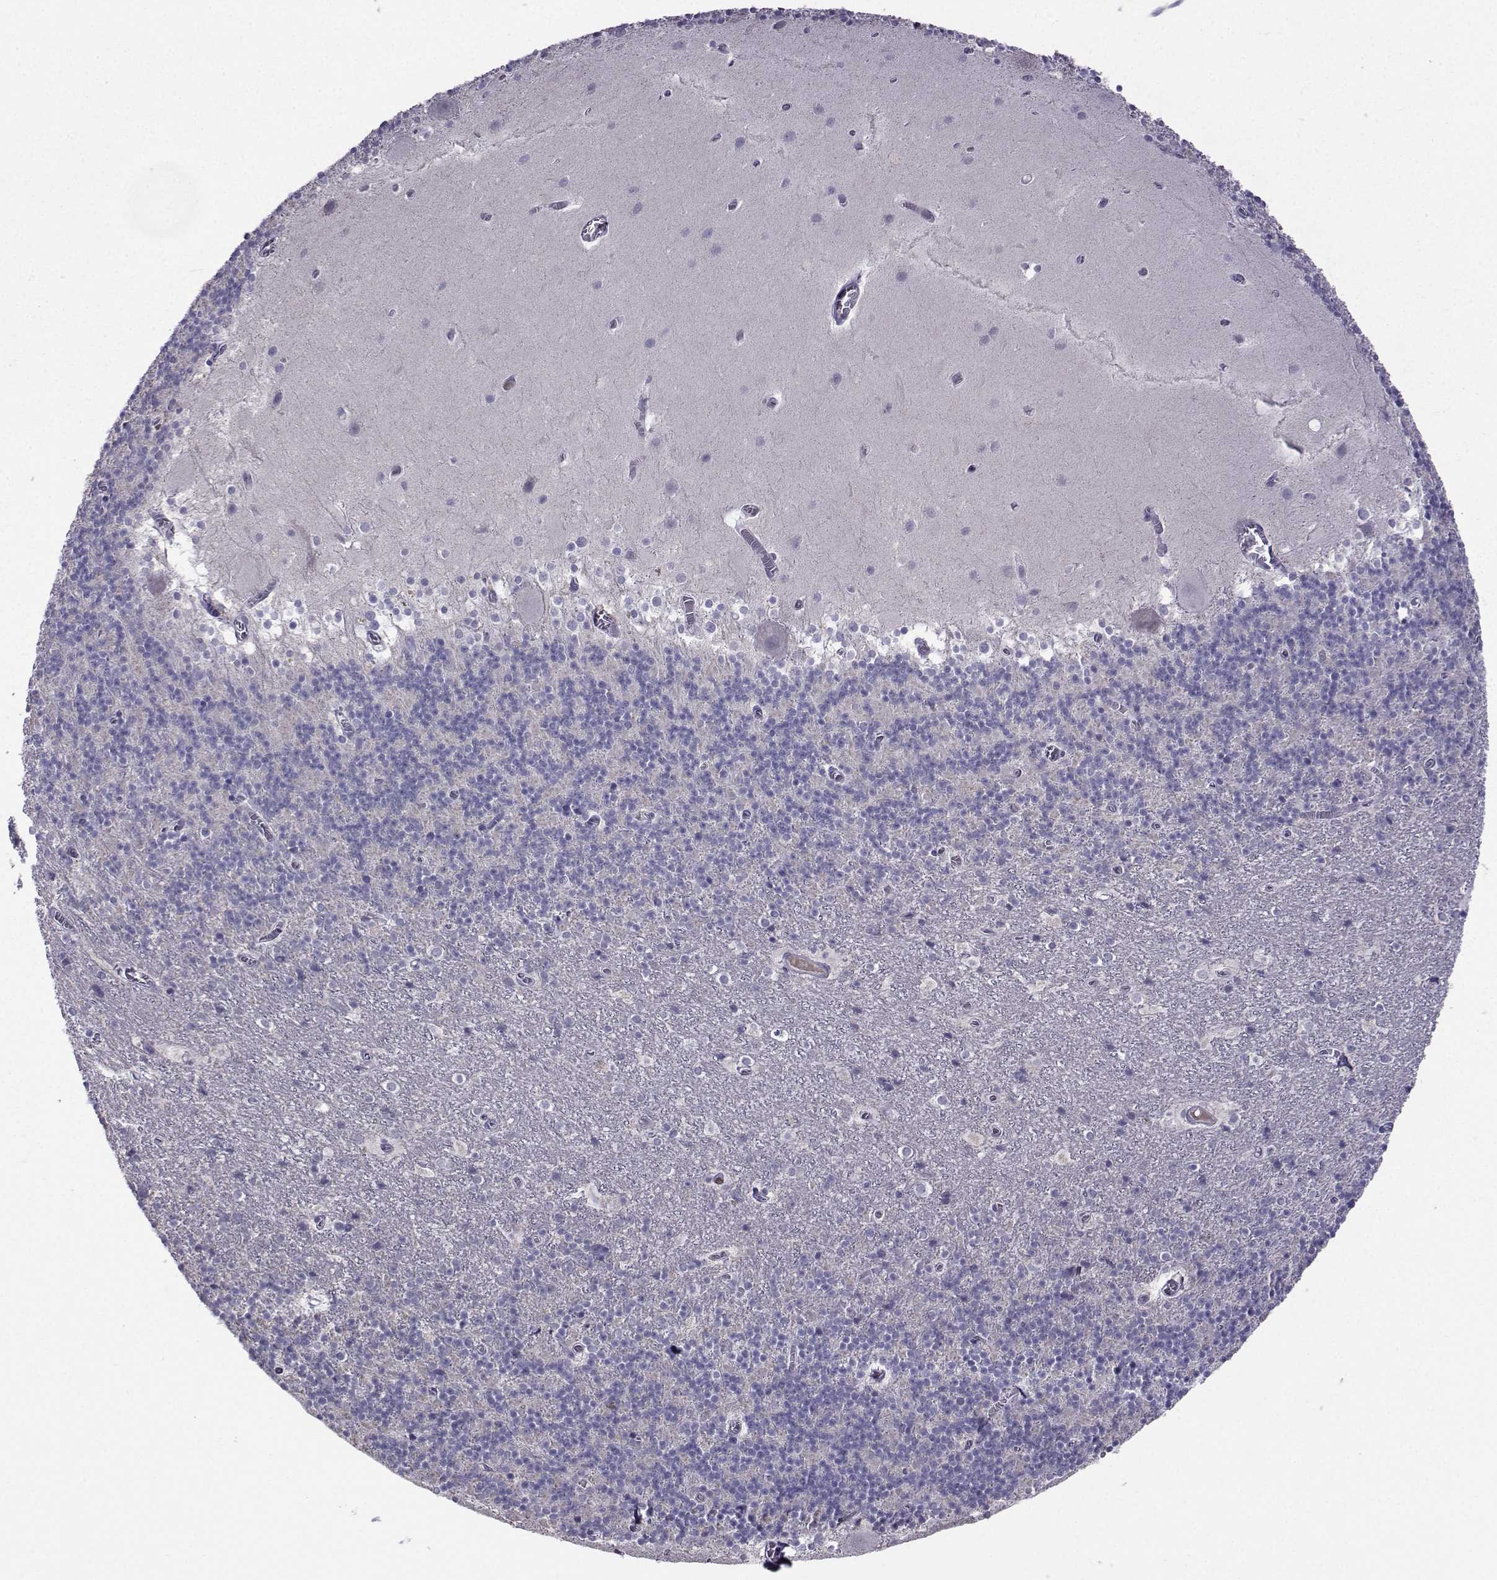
{"staining": {"intensity": "negative", "quantity": "none", "location": "none"}, "tissue": "cerebellum", "cell_type": "Cells in granular layer", "image_type": "normal", "snomed": [{"axis": "morphology", "description": "Normal tissue, NOS"}, {"axis": "topography", "description": "Cerebellum"}], "caption": "This micrograph is of benign cerebellum stained with IHC to label a protein in brown with the nuclei are counter-stained blue. There is no expression in cells in granular layer.", "gene": "CRYBB1", "patient": {"sex": "male", "age": 70}}